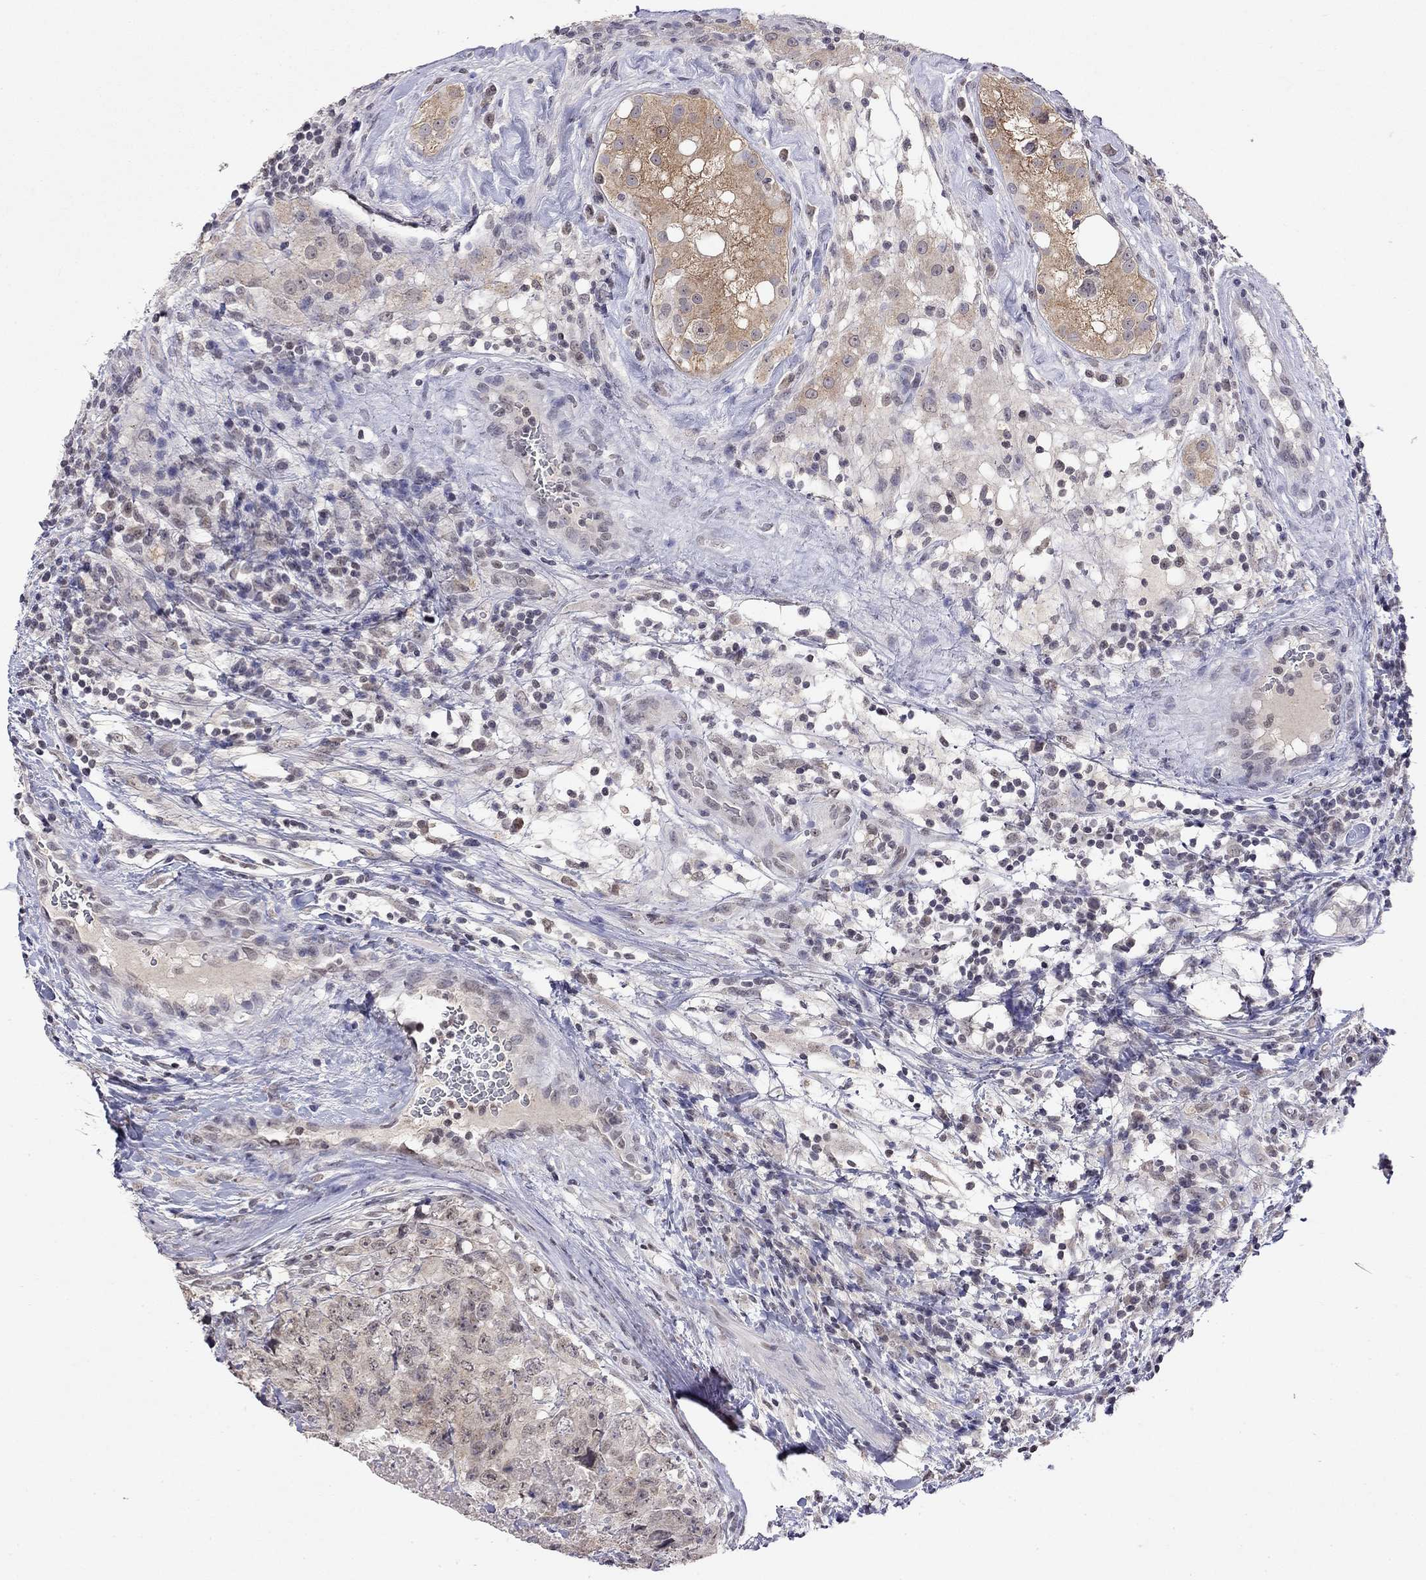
{"staining": {"intensity": "weak", "quantity": "<25%", "location": "cytoplasmic/membranous"}, "tissue": "testis cancer", "cell_type": "Tumor cells", "image_type": "cancer", "snomed": [{"axis": "morphology", "description": "Seminoma, NOS"}, {"axis": "topography", "description": "Testis"}], "caption": "Immunohistochemistry (IHC) of testis seminoma shows no staining in tumor cells. The staining was performed using DAB to visualize the protein expression in brown, while the nuclei were stained in blue with hematoxylin (Magnification: 20x).", "gene": "WNK3", "patient": {"sex": "male", "age": 34}}